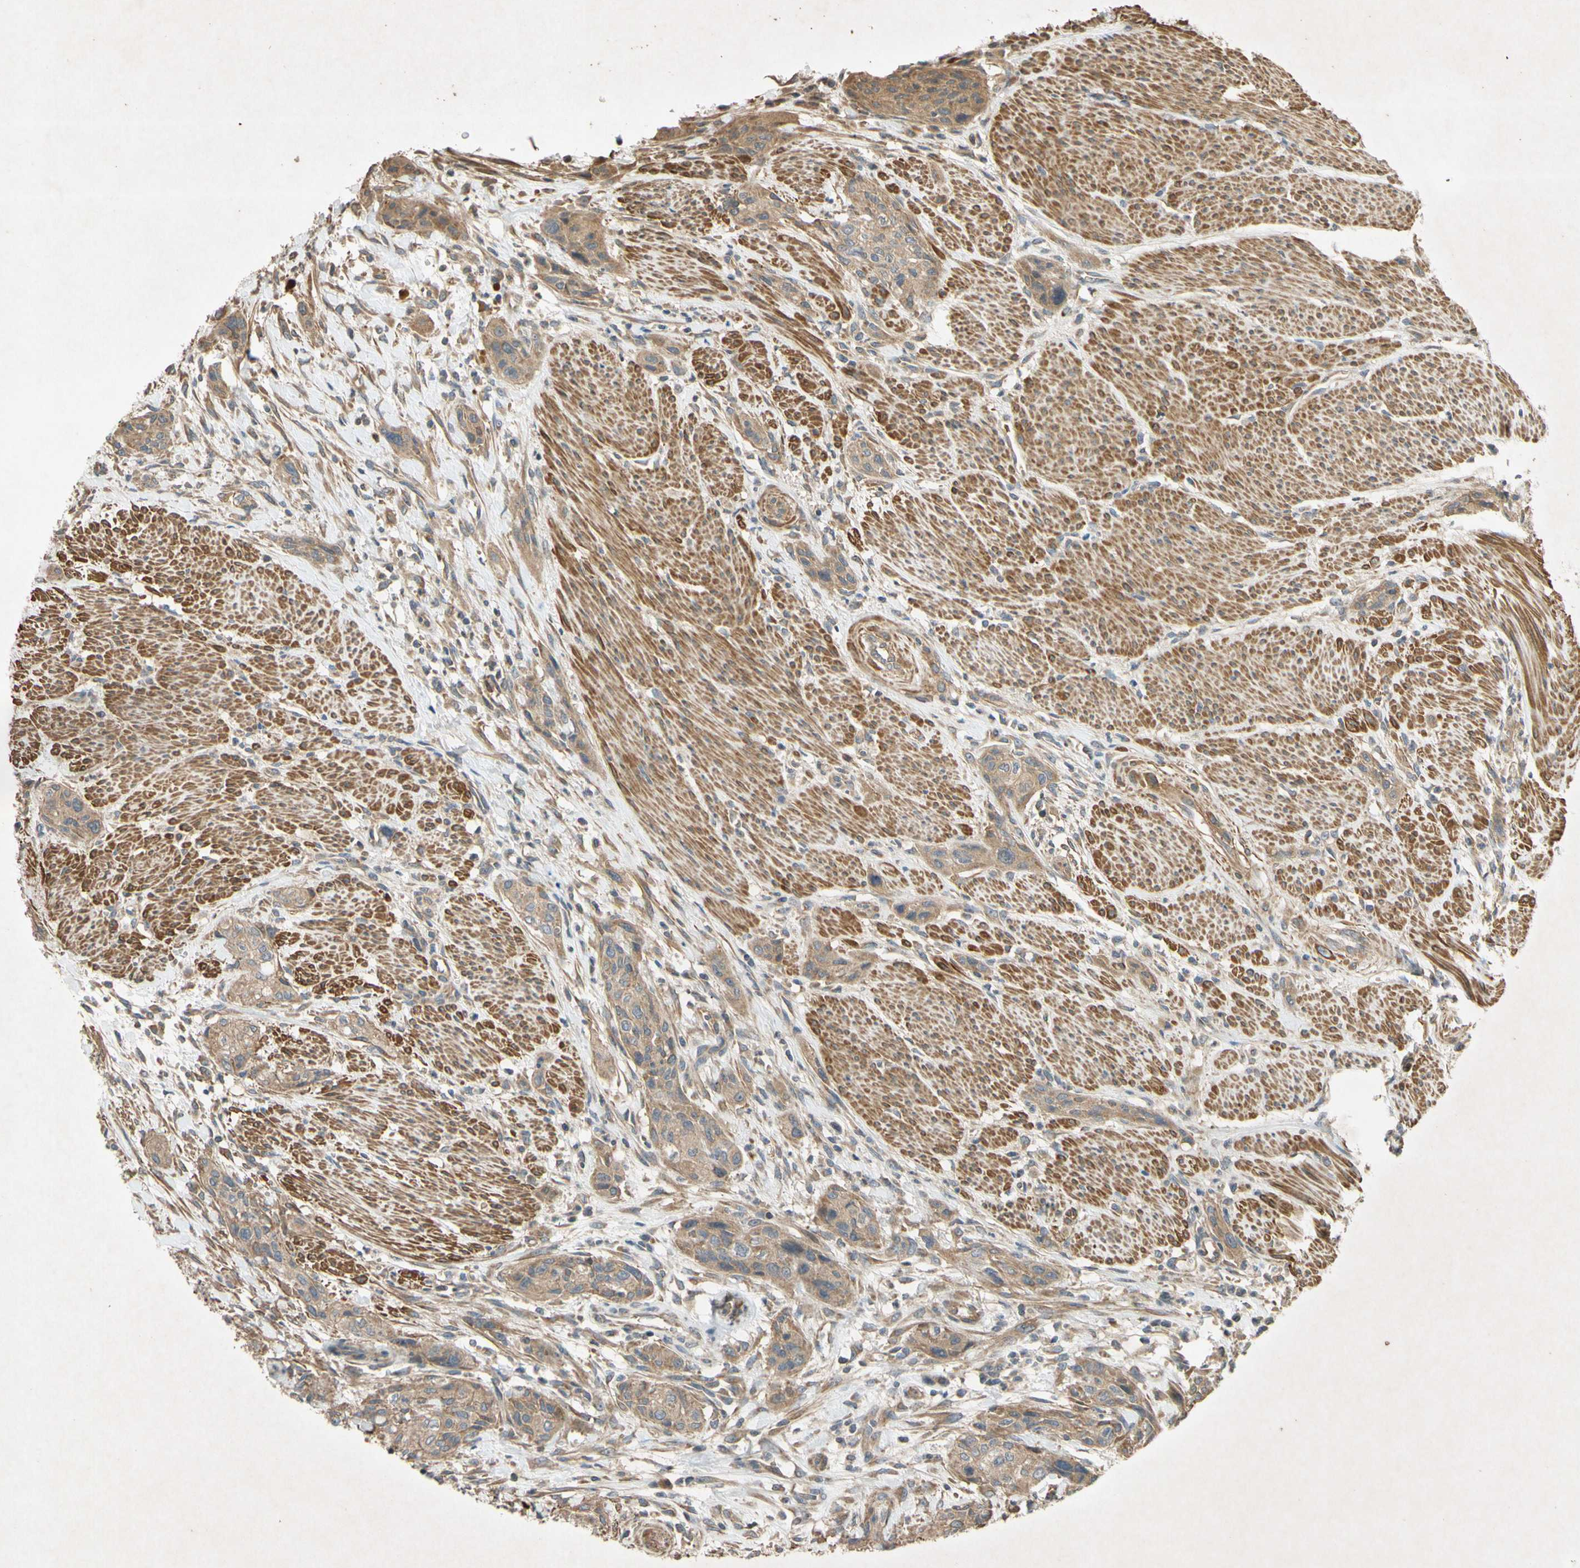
{"staining": {"intensity": "weak", "quantity": ">75%", "location": "cytoplasmic/membranous"}, "tissue": "urothelial cancer", "cell_type": "Tumor cells", "image_type": "cancer", "snomed": [{"axis": "morphology", "description": "Urothelial carcinoma, High grade"}, {"axis": "topography", "description": "Urinary bladder"}], "caption": "Immunohistochemical staining of urothelial cancer shows low levels of weak cytoplasmic/membranous positivity in about >75% of tumor cells. (brown staining indicates protein expression, while blue staining denotes nuclei).", "gene": "PARD6A", "patient": {"sex": "male", "age": 35}}